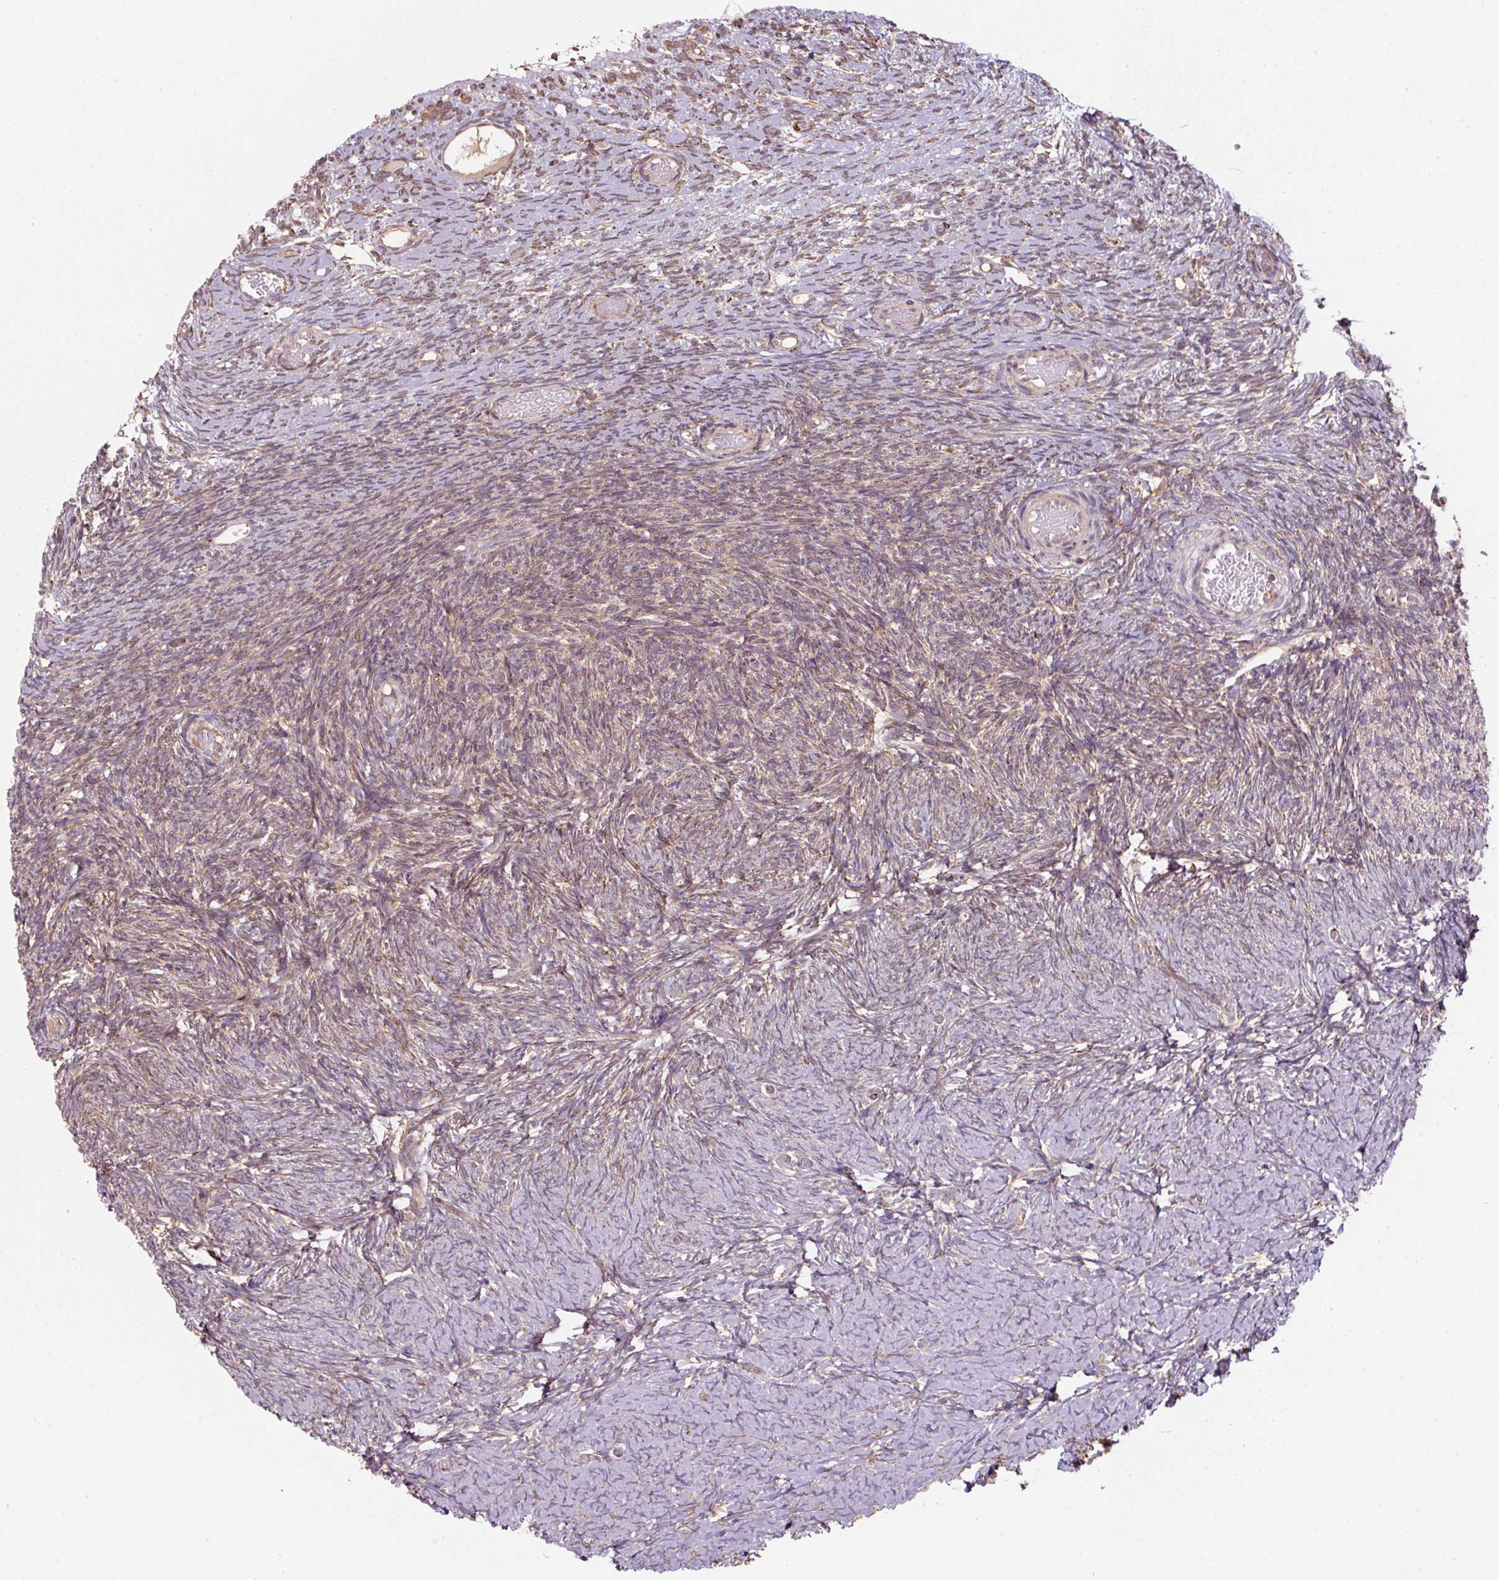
{"staining": {"intensity": "moderate", "quantity": ">75%", "location": "cytoplasmic/membranous"}, "tissue": "ovary", "cell_type": "Follicle cells", "image_type": "normal", "snomed": [{"axis": "morphology", "description": "Normal tissue, NOS"}, {"axis": "topography", "description": "Ovary"}], "caption": "Moderate cytoplasmic/membranous staining is seen in about >75% of follicle cells in normal ovary. (brown staining indicates protein expression, while blue staining denotes nuclei).", "gene": "PRKCSH", "patient": {"sex": "female", "age": 39}}